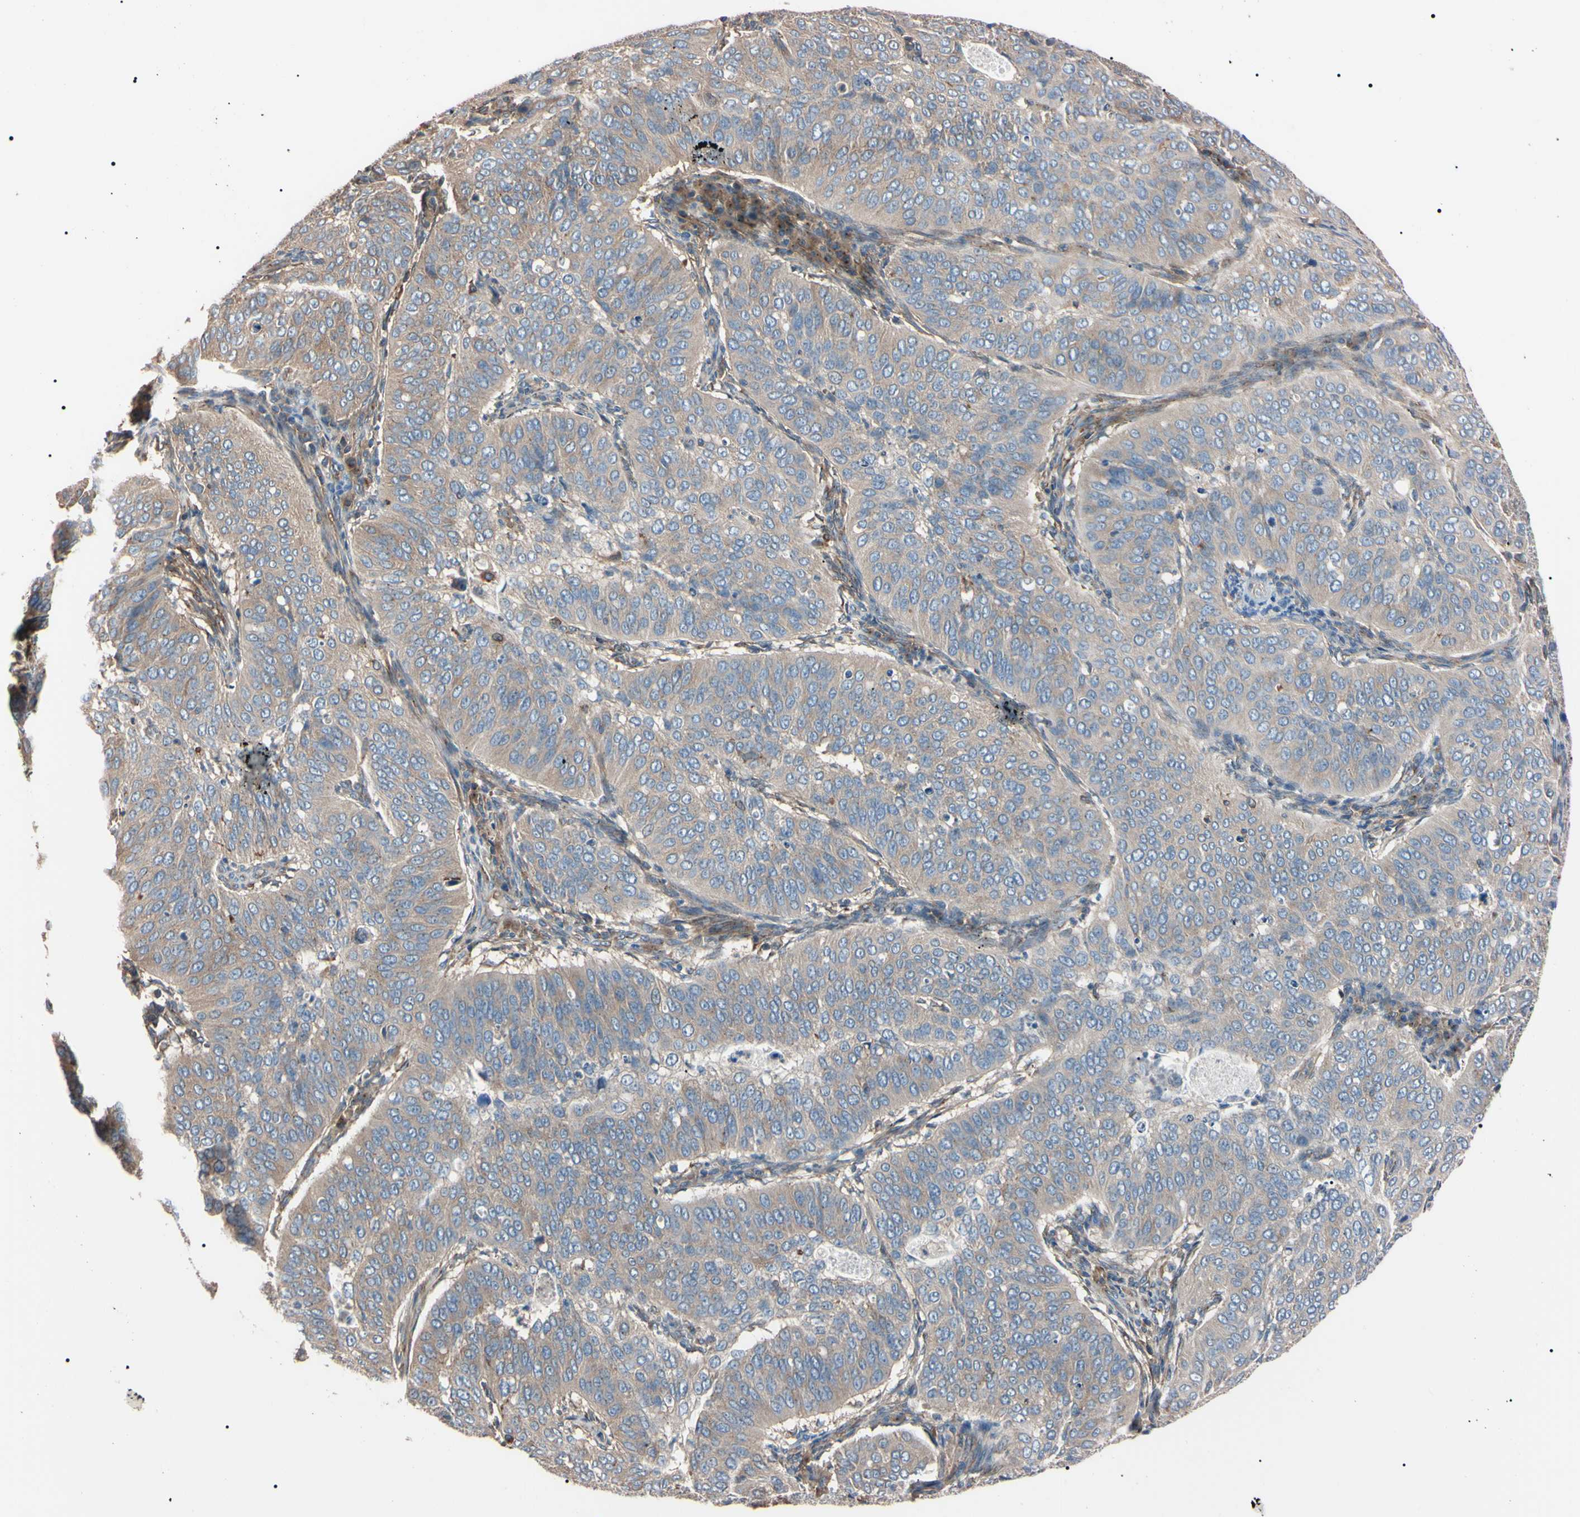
{"staining": {"intensity": "weak", "quantity": ">75%", "location": "cytoplasmic/membranous"}, "tissue": "cervical cancer", "cell_type": "Tumor cells", "image_type": "cancer", "snomed": [{"axis": "morphology", "description": "Normal tissue, NOS"}, {"axis": "morphology", "description": "Squamous cell carcinoma, NOS"}, {"axis": "topography", "description": "Cervix"}], "caption": "Squamous cell carcinoma (cervical) stained with DAB (3,3'-diaminobenzidine) IHC reveals low levels of weak cytoplasmic/membranous staining in approximately >75% of tumor cells.", "gene": "PRKACA", "patient": {"sex": "female", "age": 39}}